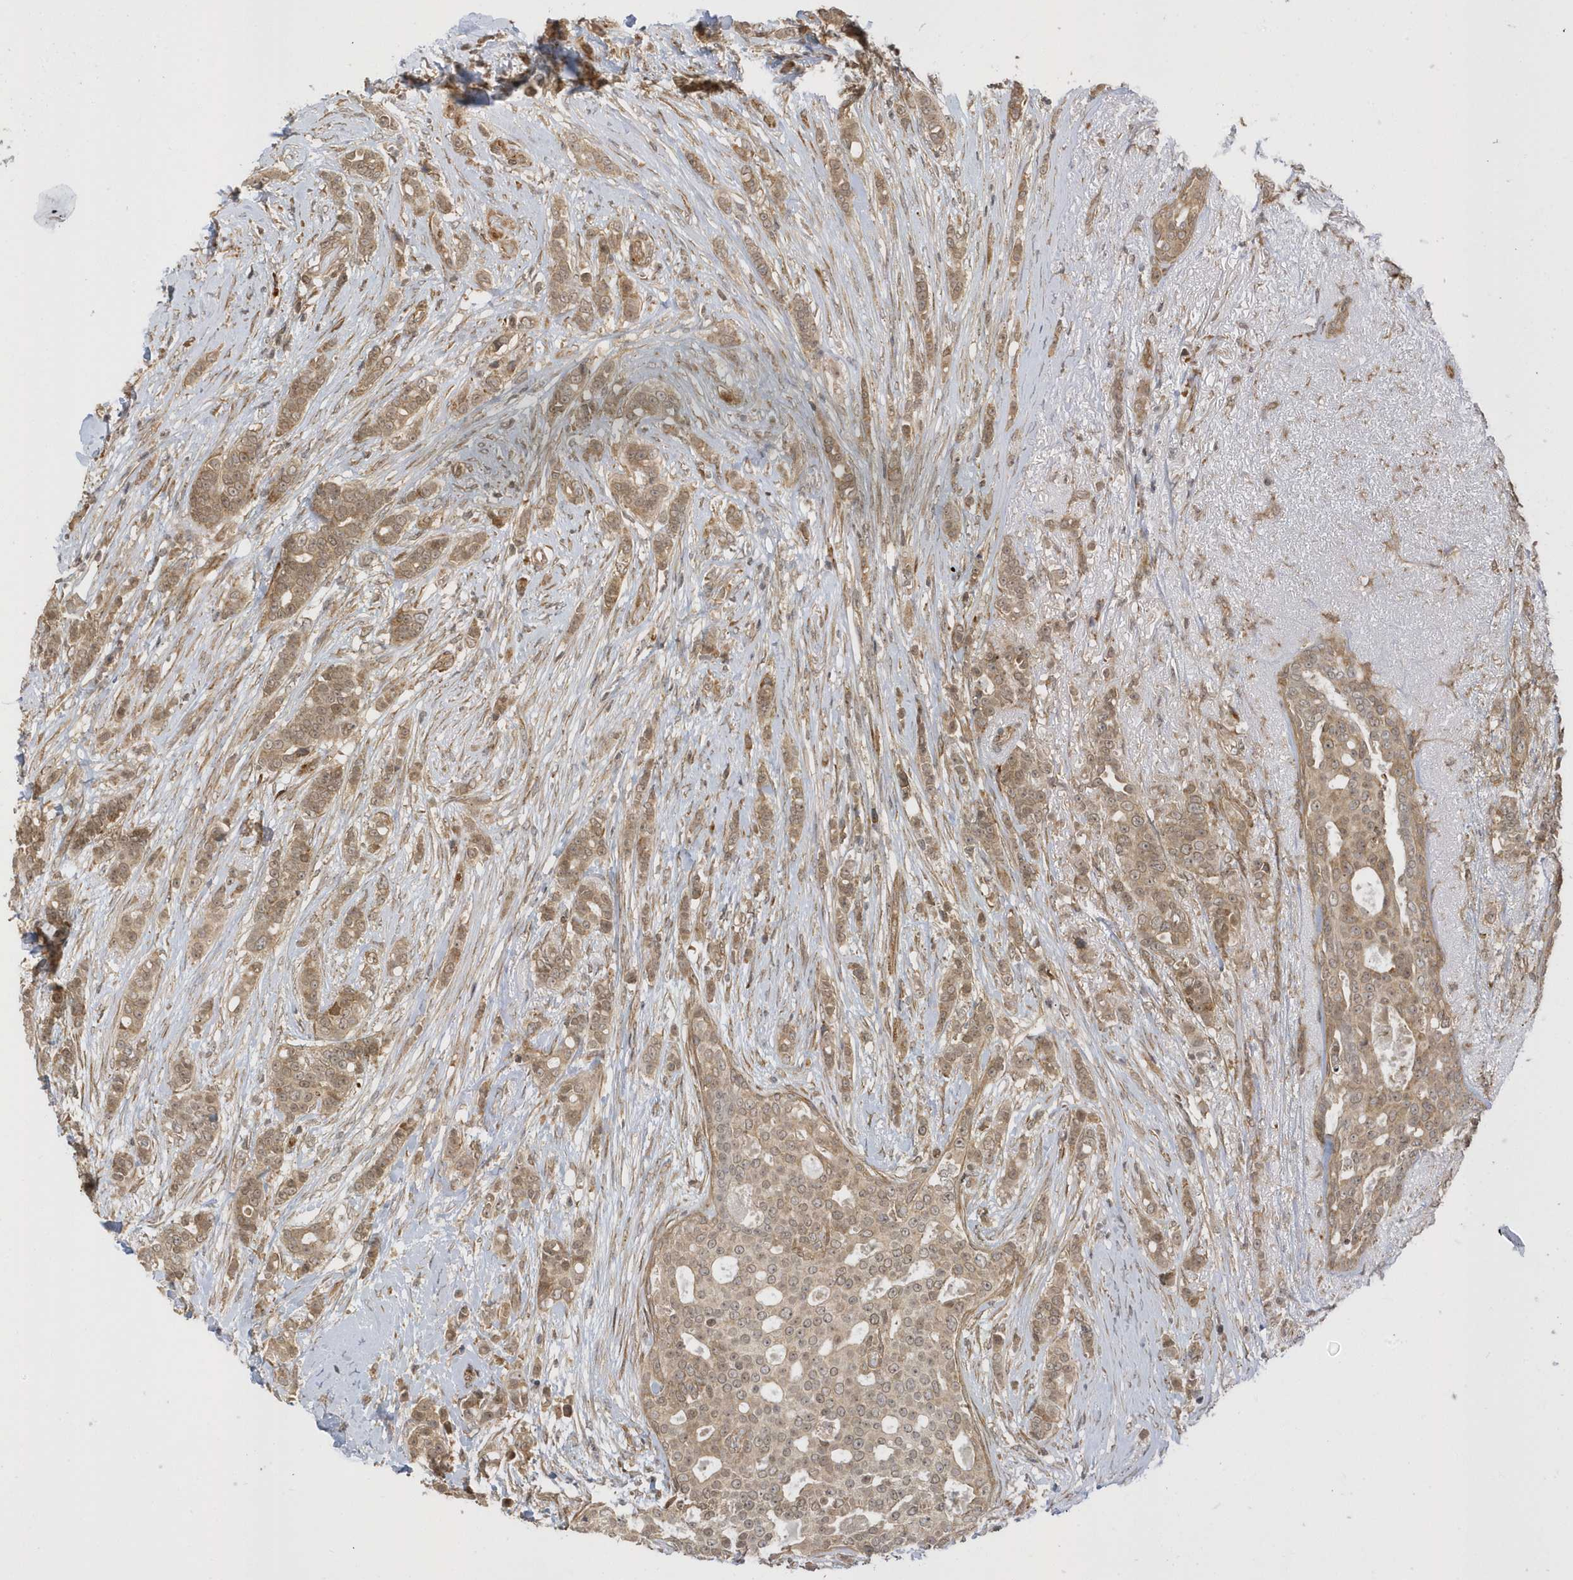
{"staining": {"intensity": "moderate", "quantity": ">75%", "location": "cytoplasmic/membranous,nuclear"}, "tissue": "breast cancer", "cell_type": "Tumor cells", "image_type": "cancer", "snomed": [{"axis": "morphology", "description": "Lobular carcinoma"}, {"axis": "topography", "description": "Breast"}], "caption": "Immunohistochemistry micrograph of lobular carcinoma (breast) stained for a protein (brown), which shows medium levels of moderate cytoplasmic/membranous and nuclear staining in approximately >75% of tumor cells.", "gene": "METTL21A", "patient": {"sex": "female", "age": 51}}